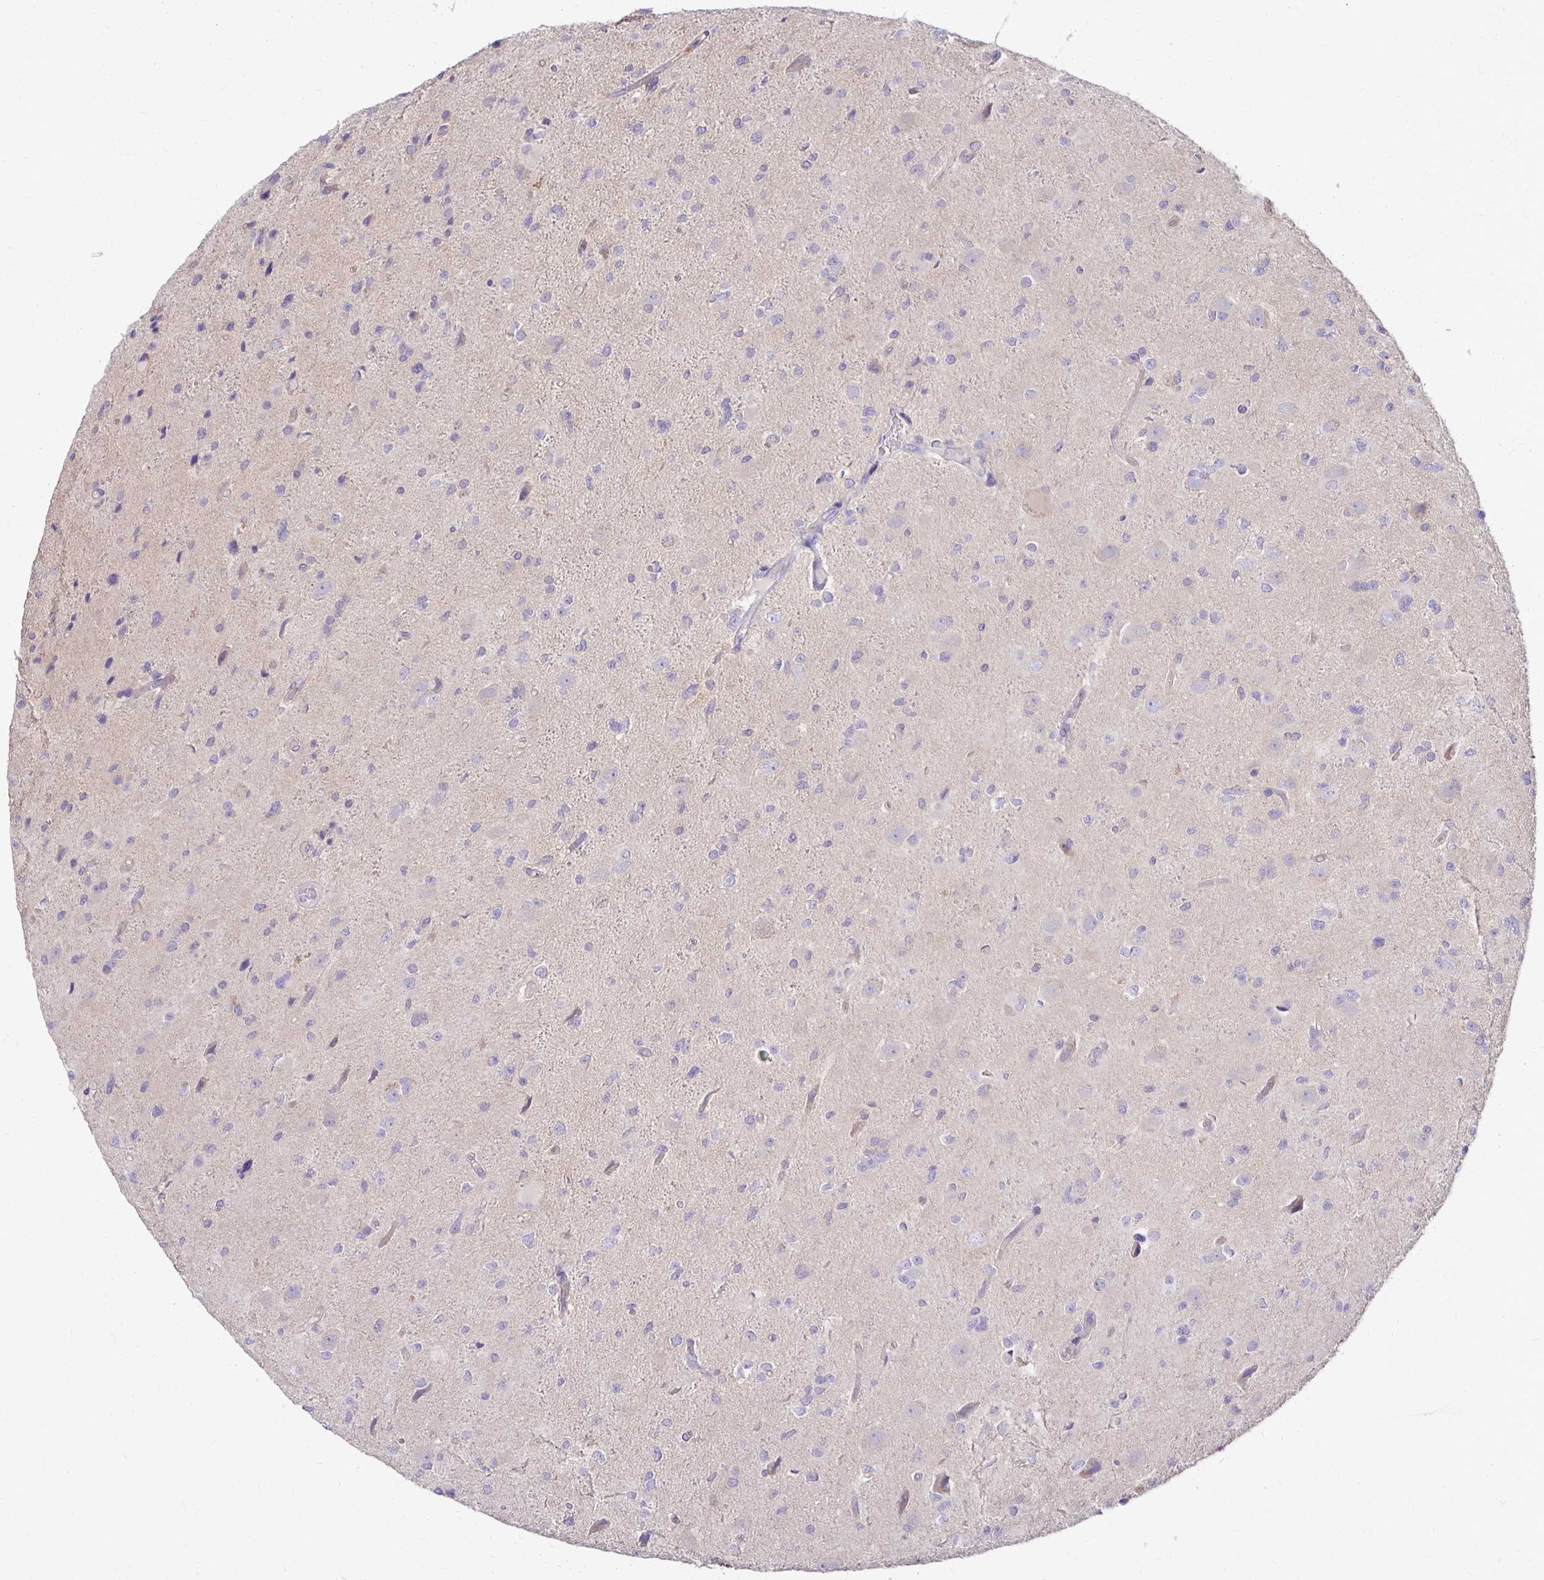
{"staining": {"intensity": "negative", "quantity": "none", "location": "none"}, "tissue": "glioma", "cell_type": "Tumor cells", "image_type": "cancer", "snomed": [{"axis": "morphology", "description": "Glioma, malignant, Low grade"}, {"axis": "topography", "description": "Brain"}], "caption": "This image is of glioma stained with immunohistochemistry (IHC) to label a protein in brown with the nuclei are counter-stained blue. There is no expression in tumor cells. (Brightfield microscopy of DAB (3,3'-diaminobenzidine) immunohistochemistry (IHC) at high magnification).", "gene": "TTYH1", "patient": {"sex": "female", "age": 32}}